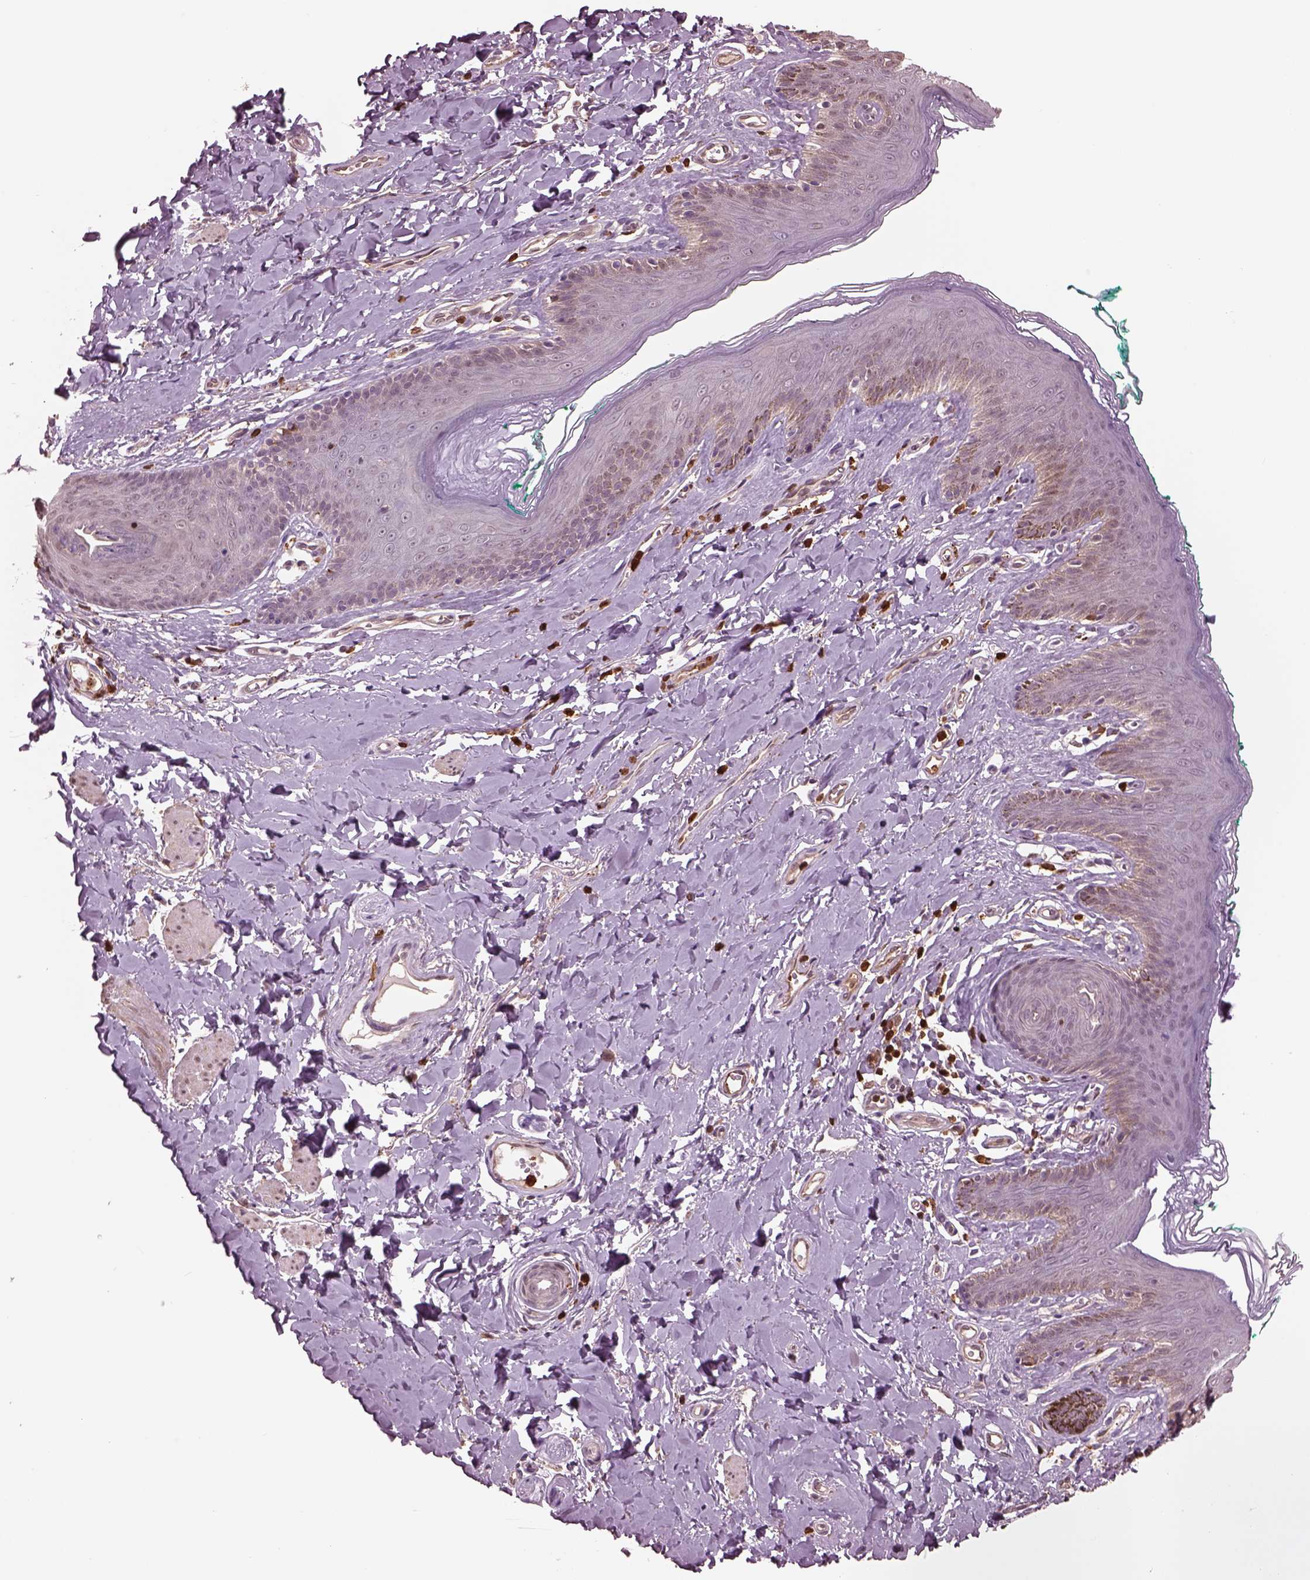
{"staining": {"intensity": "negative", "quantity": "none", "location": "none"}, "tissue": "skin", "cell_type": "Epidermal cells", "image_type": "normal", "snomed": [{"axis": "morphology", "description": "Normal tissue, NOS"}, {"axis": "topography", "description": "Vulva"}], "caption": "Epidermal cells show no significant protein positivity in normal skin. Nuclei are stained in blue.", "gene": "IL31RA", "patient": {"sex": "female", "age": 66}}